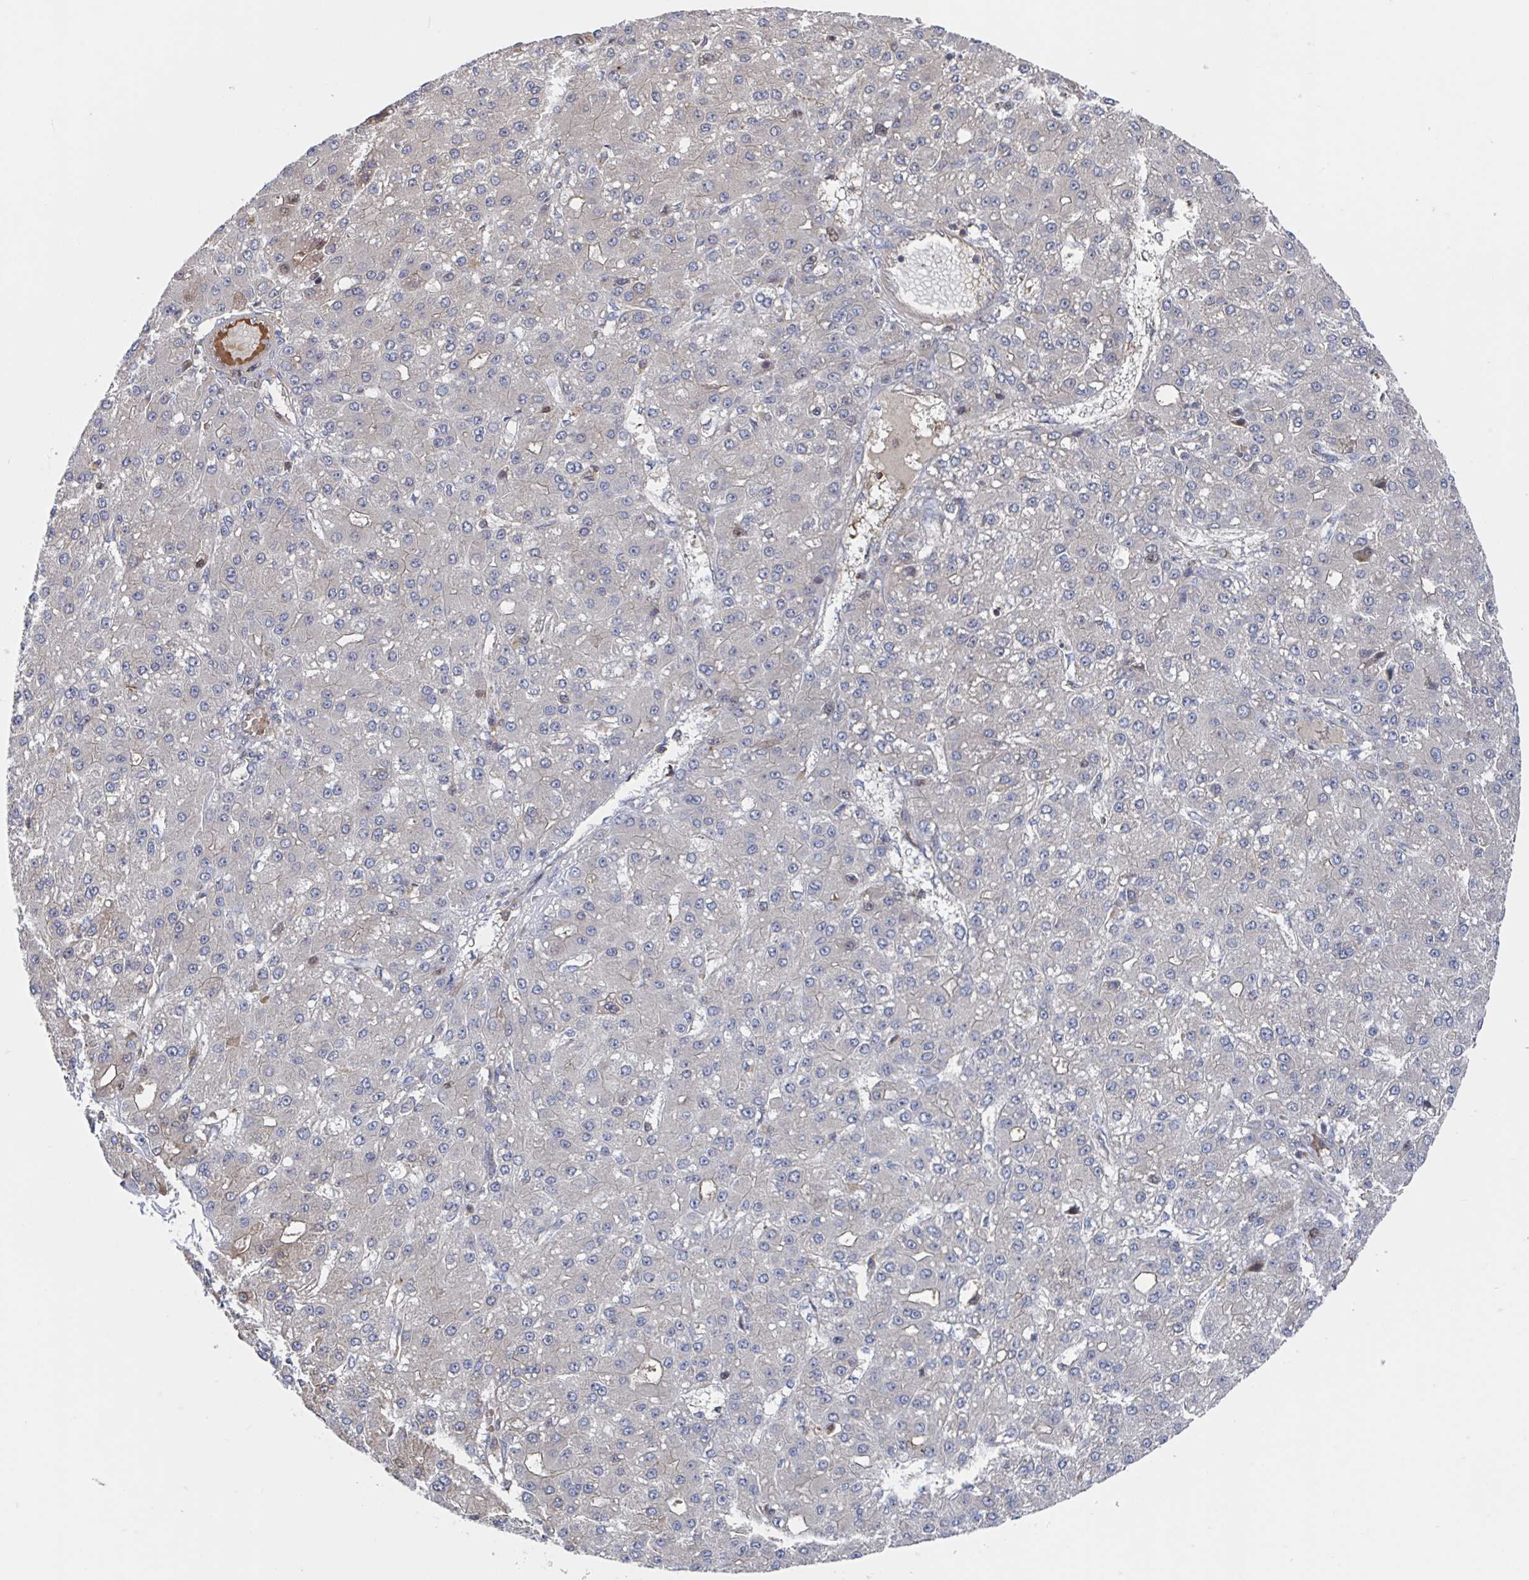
{"staining": {"intensity": "negative", "quantity": "none", "location": "none"}, "tissue": "liver cancer", "cell_type": "Tumor cells", "image_type": "cancer", "snomed": [{"axis": "morphology", "description": "Carcinoma, Hepatocellular, NOS"}, {"axis": "topography", "description": "Liver"}], "caption": "Immunohistochemical staining of liver hepatocellular carcinoma demonstrates no significant positivity in tumor cells.", "gene": "DHRS12", "patient": {"sex": "male", "age": 67}}